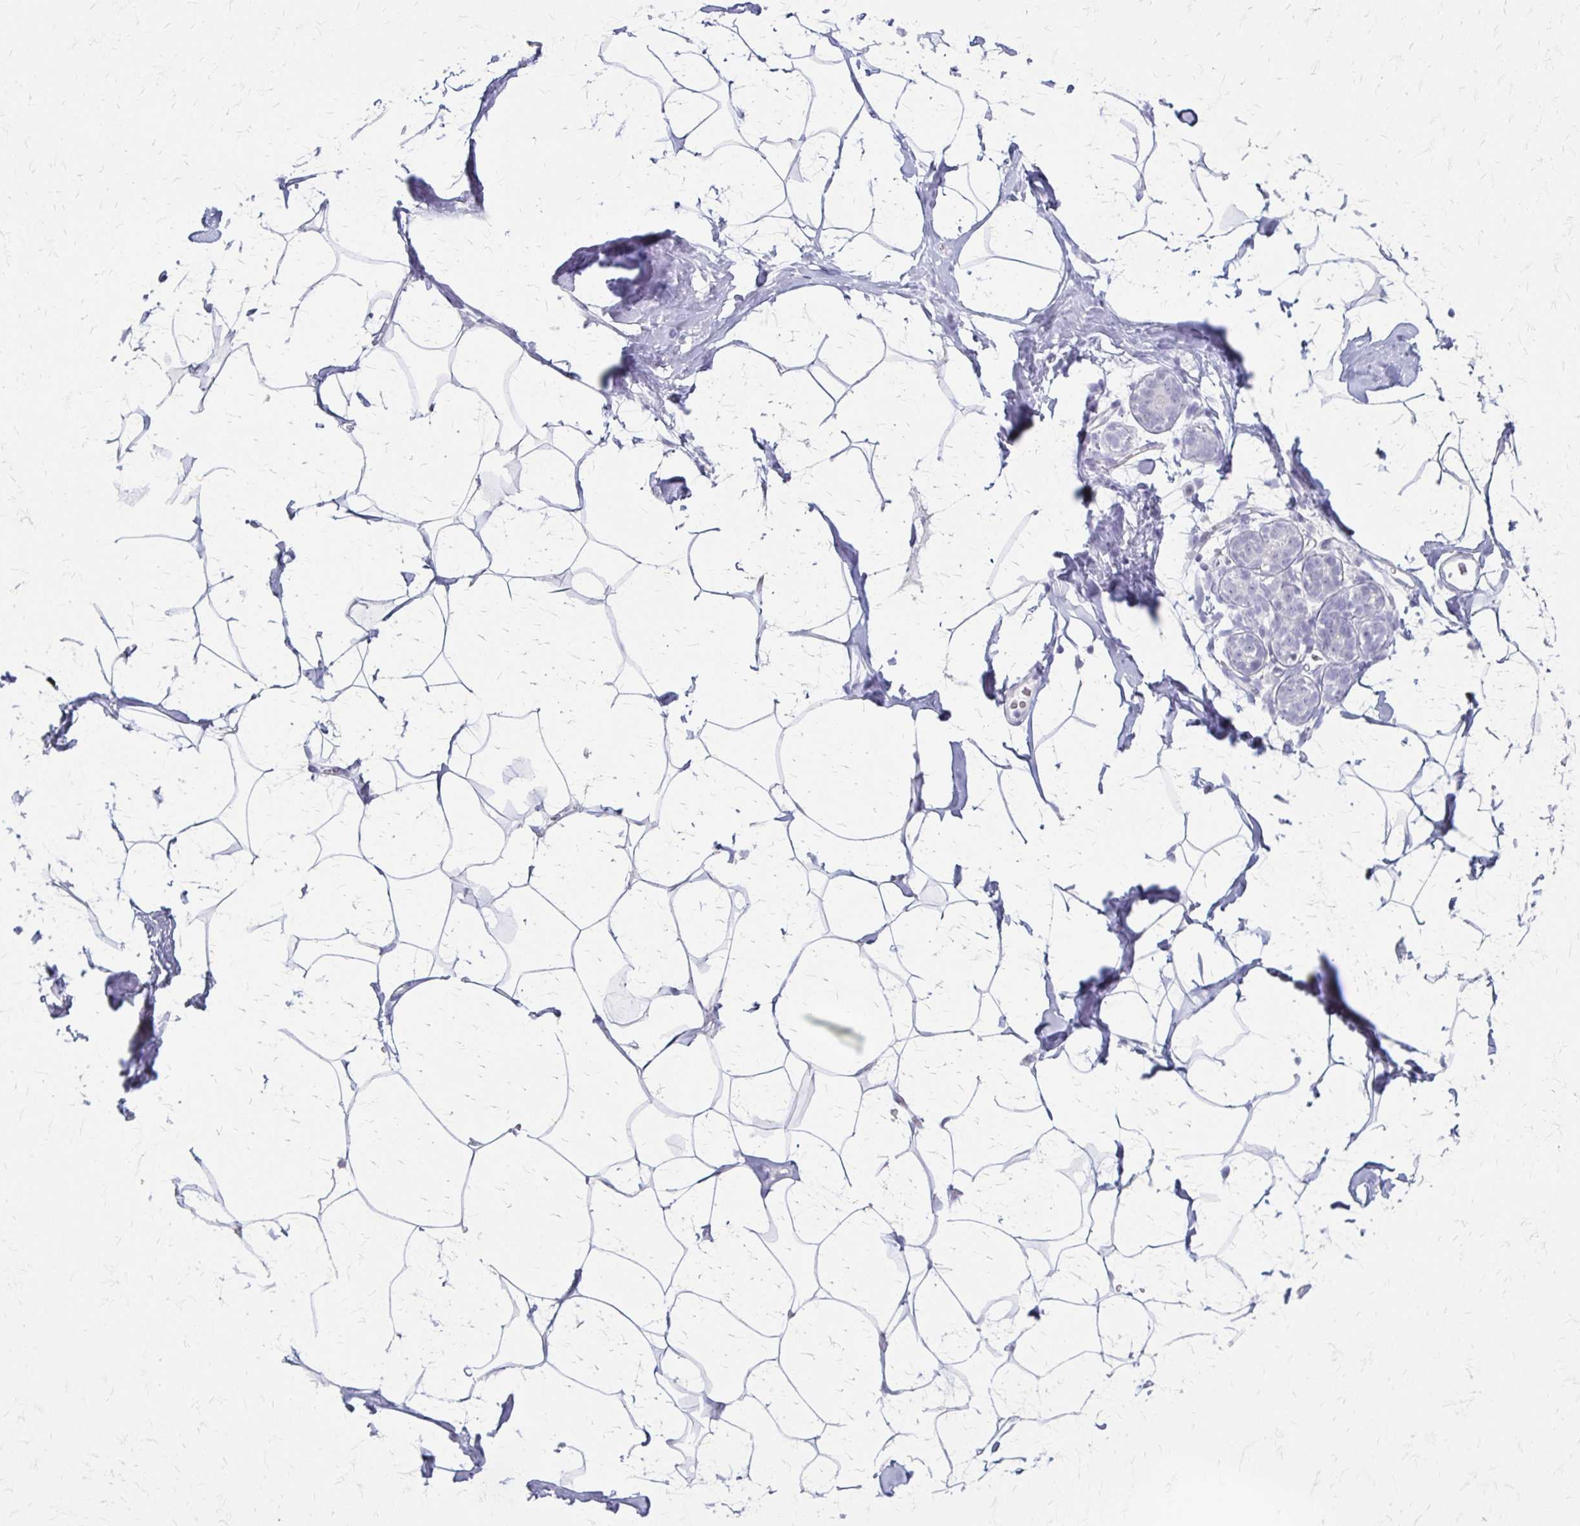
{"staining": {"intensity": "negative", "quantity": "none", "location": "none"}, "tissue": "breast", "cell_type": "Adipocytes", "image_type": "normal", "snomed": [{"axis": "morphology", "description": "Normal tissue, NOS"}, {"axis": "topography", "description": "Breast"}], "caption": "High magnification brightfield microscopy of benign breast stained with DAB (brown) and counterstained with hematoxylin (blue): adipocytes show no significant positivity. The staining is performed using DAB brown chromogen with nuclei counter-stained in using hematoxylin.", "gene": "ACP5", "patient": {"sex": "female", "age": 32}}